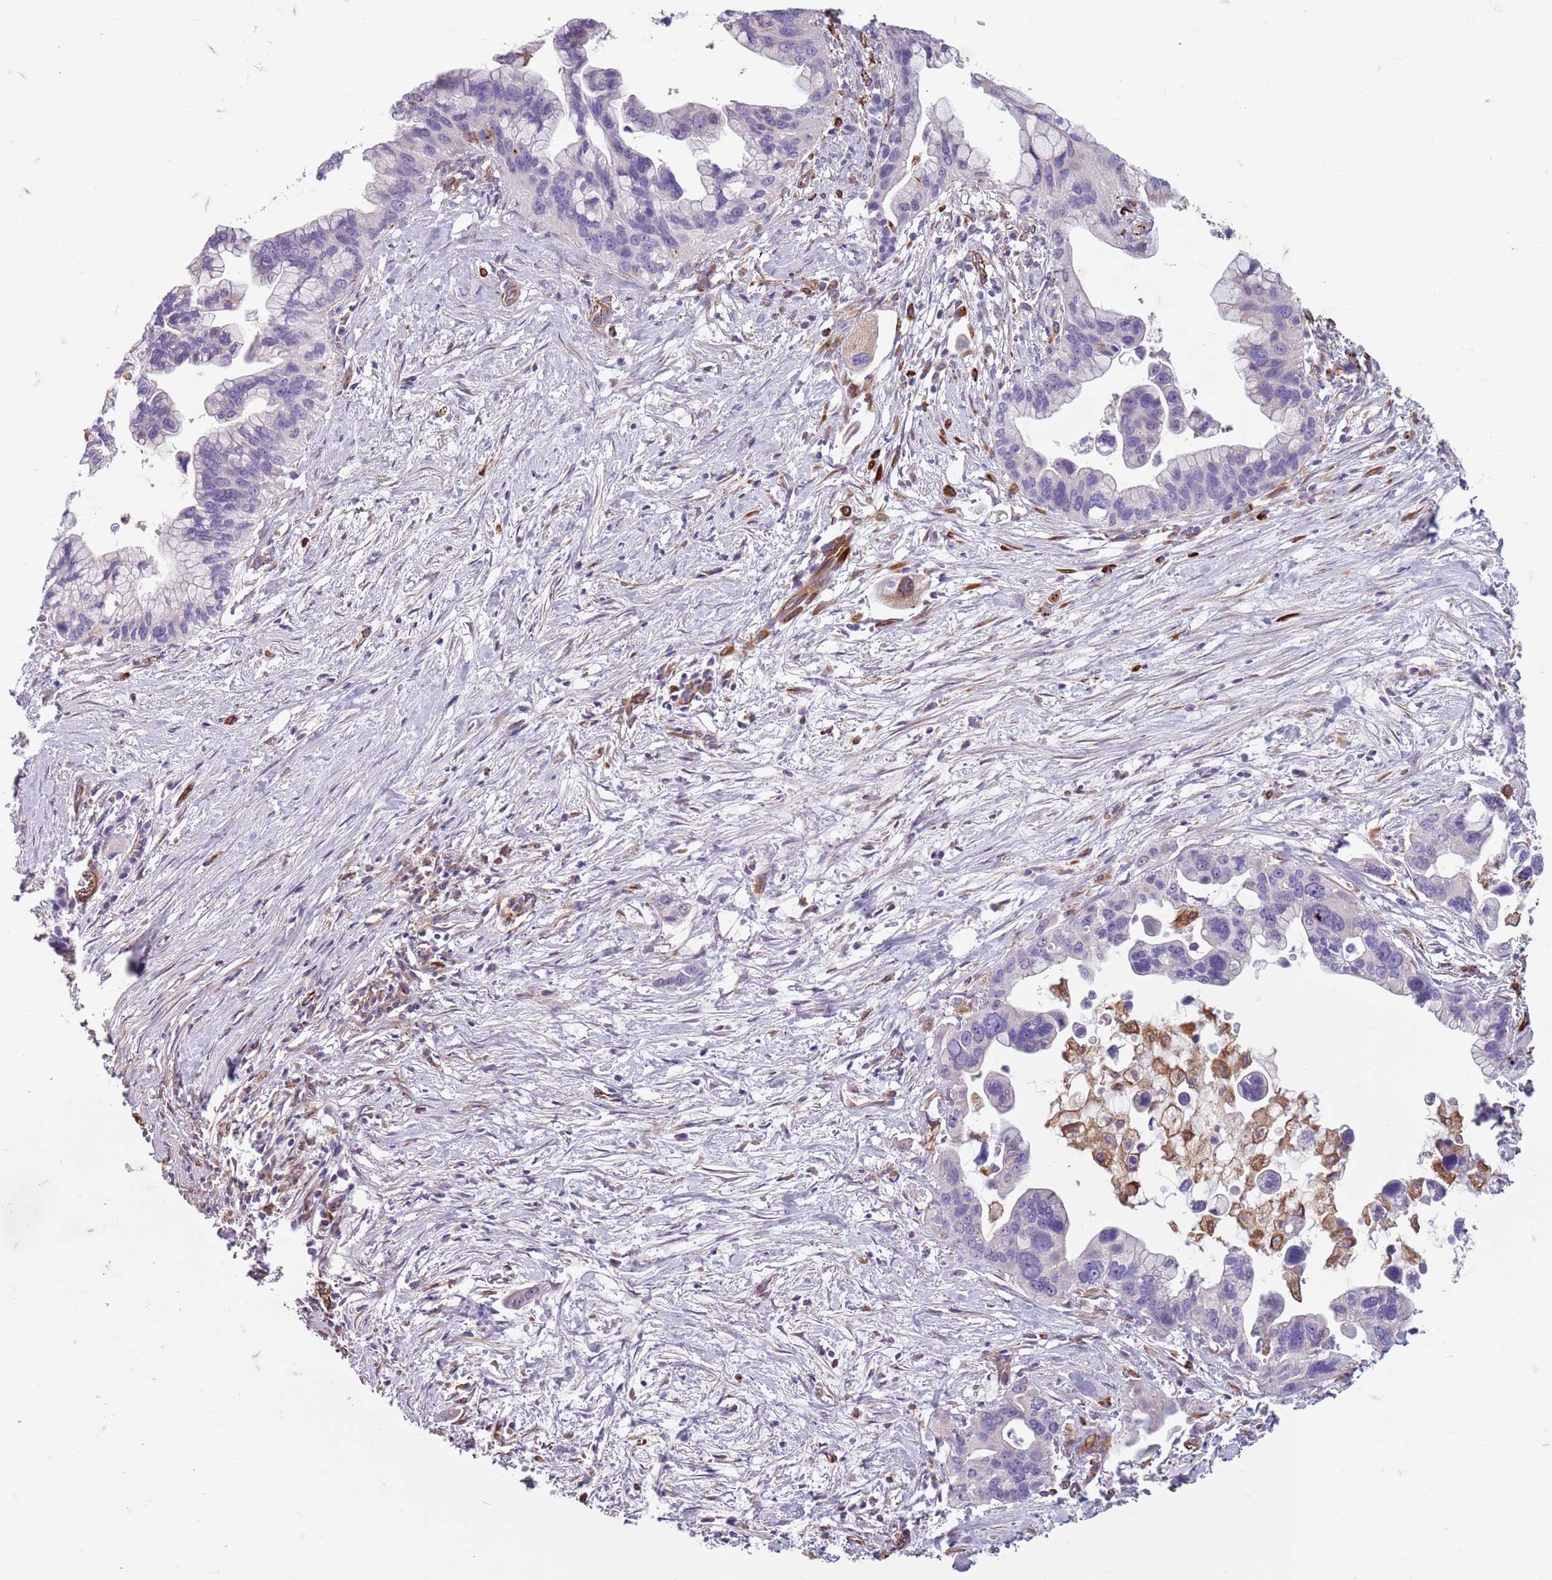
{"staining": {"intensity": "negative", "quantity": "none", "location": "none"}, "tissue": "pancreatic cancer", "cell_type": "Tumor cells", "image_type": "cancer", "snomed": [{"axis": "morphology", "description": "Adenocarcinoma, NOS"}, {"axis": "topography", "description": "Pancreas"}], "caption": "Immunohistochemistry image of pancreatic cancer (adenocarcinoma) stained for a protein (brown), which exhibits no positivity in tumor cells.", "gene": "TAS2R38", "patient": {"sex": "female", "age": 83}}